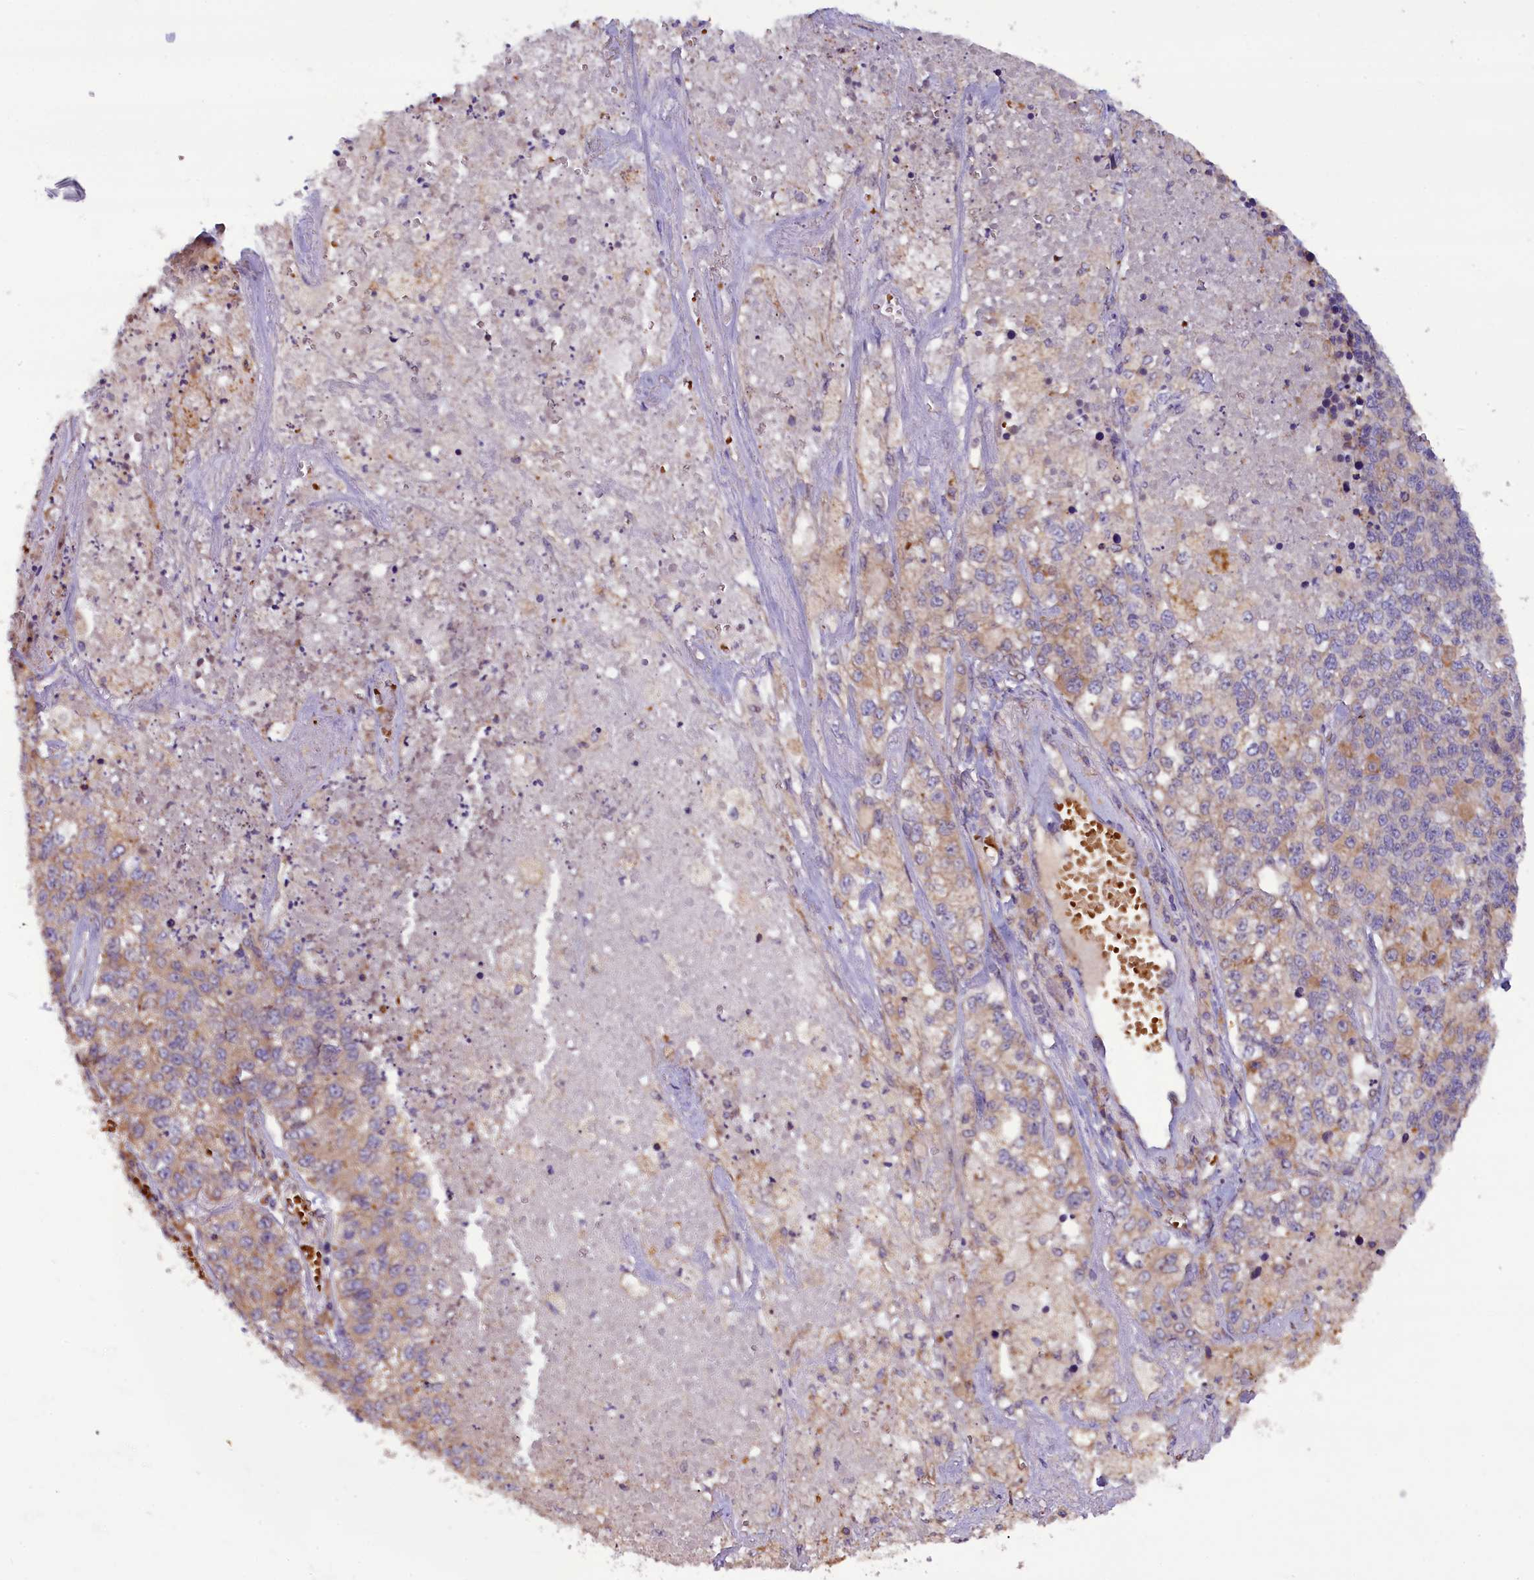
{"staining": {"intensity": "weak", "quantity": "25%-75%", "location": "cytoplasmic/membranous"}, "tissue": "lung cancer", "cell_type": "Tumor cells", "image_type": "cancer", "snomed": [{"axis": "morphology", "description": "Adenocarcinoma, NOS"}, {"axis": "topography", "description": "Lung"}], "caption": "About 25%-75% of tumor cells in adenocarcinoma (lung) reveal weak cytoplasmic/membranous protein staining as visualized by brown immunohistochemical staining.", "gene": "CCDC9B", "patient": {"sex": "male", "age": 49}}